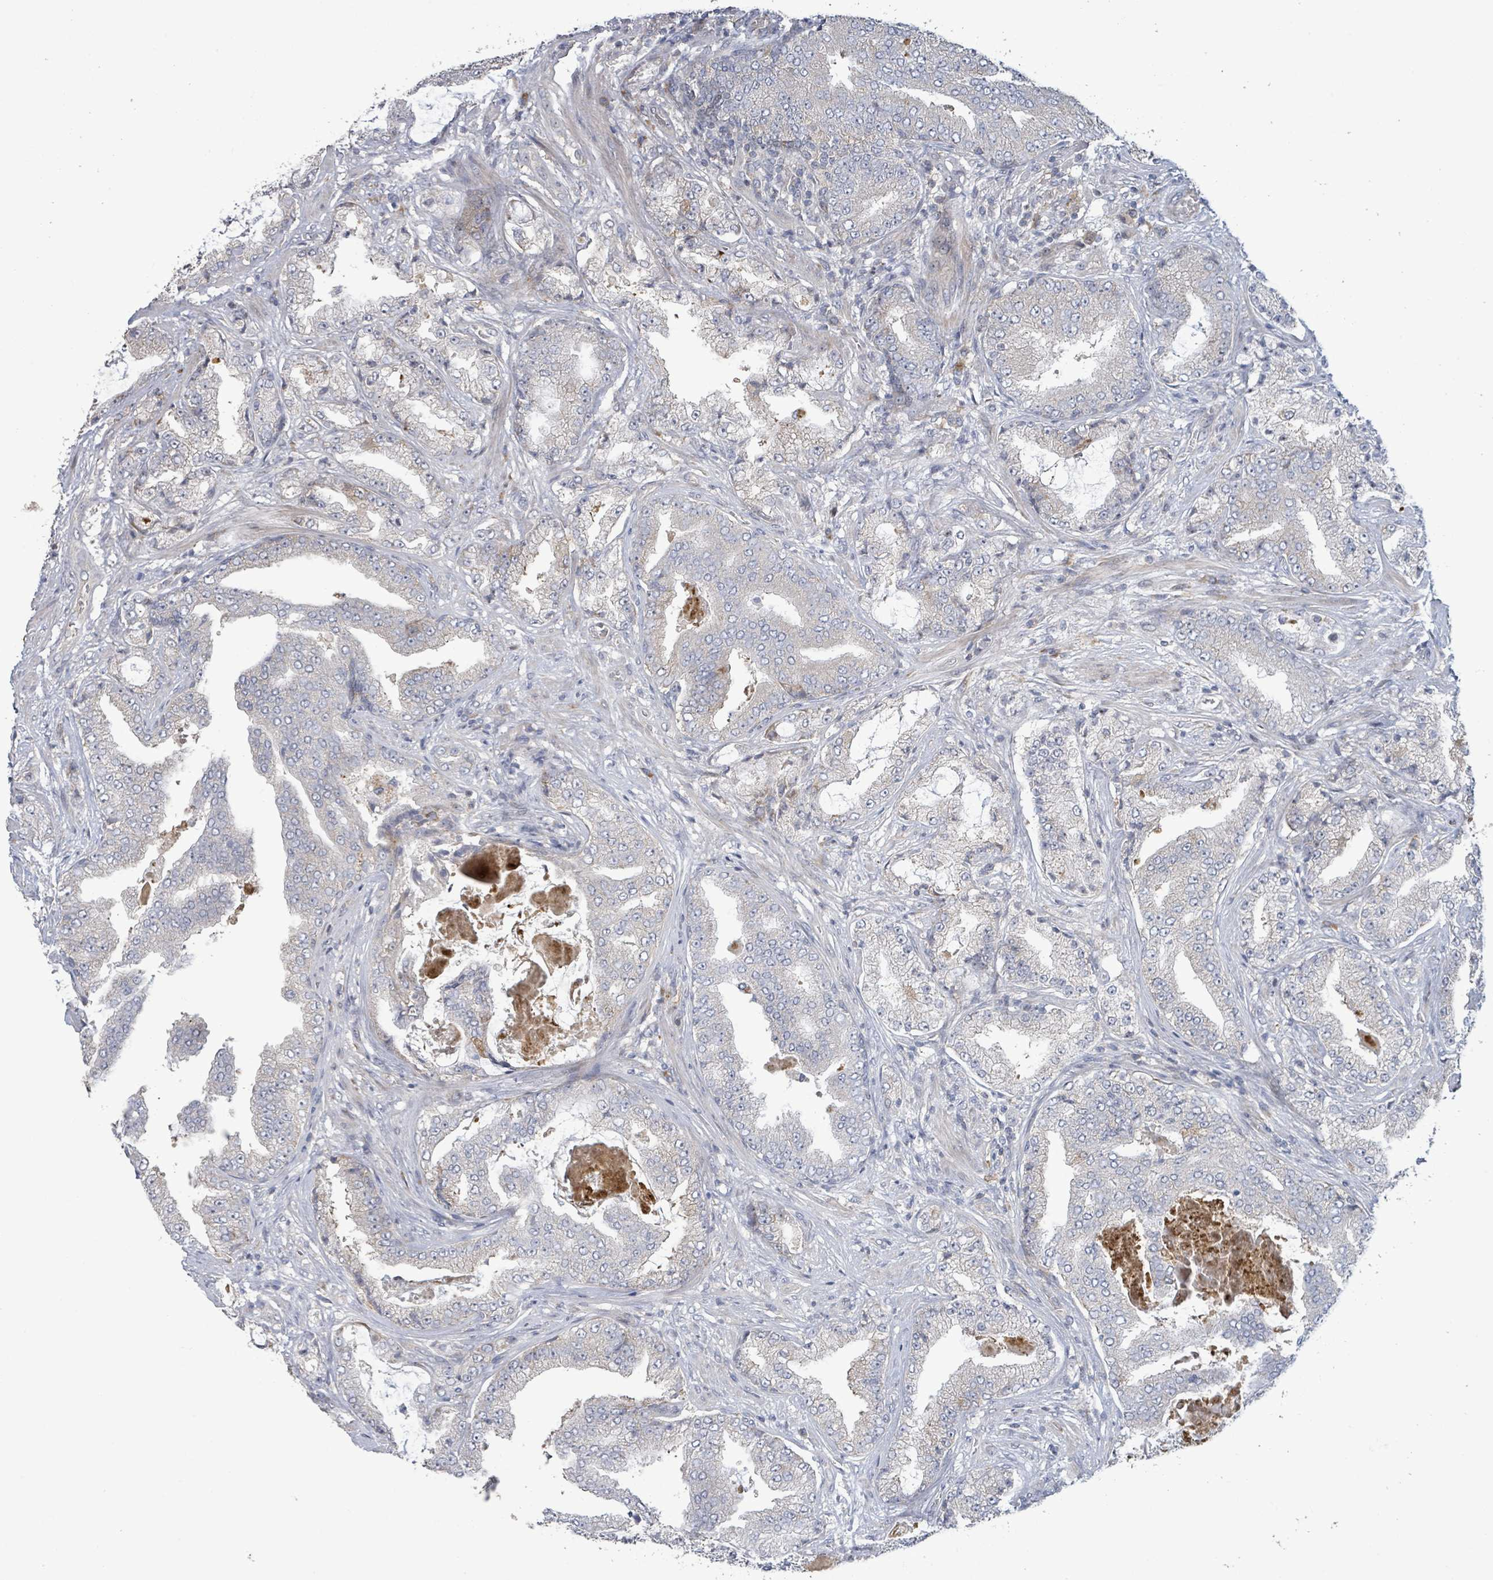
{"staining": {"intensity": "negative", "quantity": "none", "location": "none"}, "tissue": "prostate cancer", "cell_type": "Tumor cells", "image_type": "cancer", "snomed": [{"axis": "morphology", "description": "Adenocarcinoma, High grade"}, {"axis": "topography", "description": "Prostate"}], "caption": "Immunohistochemistry photomicrograph of human prostate cancer (high-grade adenocarcinoma) stained for a protein (brown), which shows no expression in tumor cells.", "gene": "LILRA4", "patient": {"sex": "male", "age": 68}}